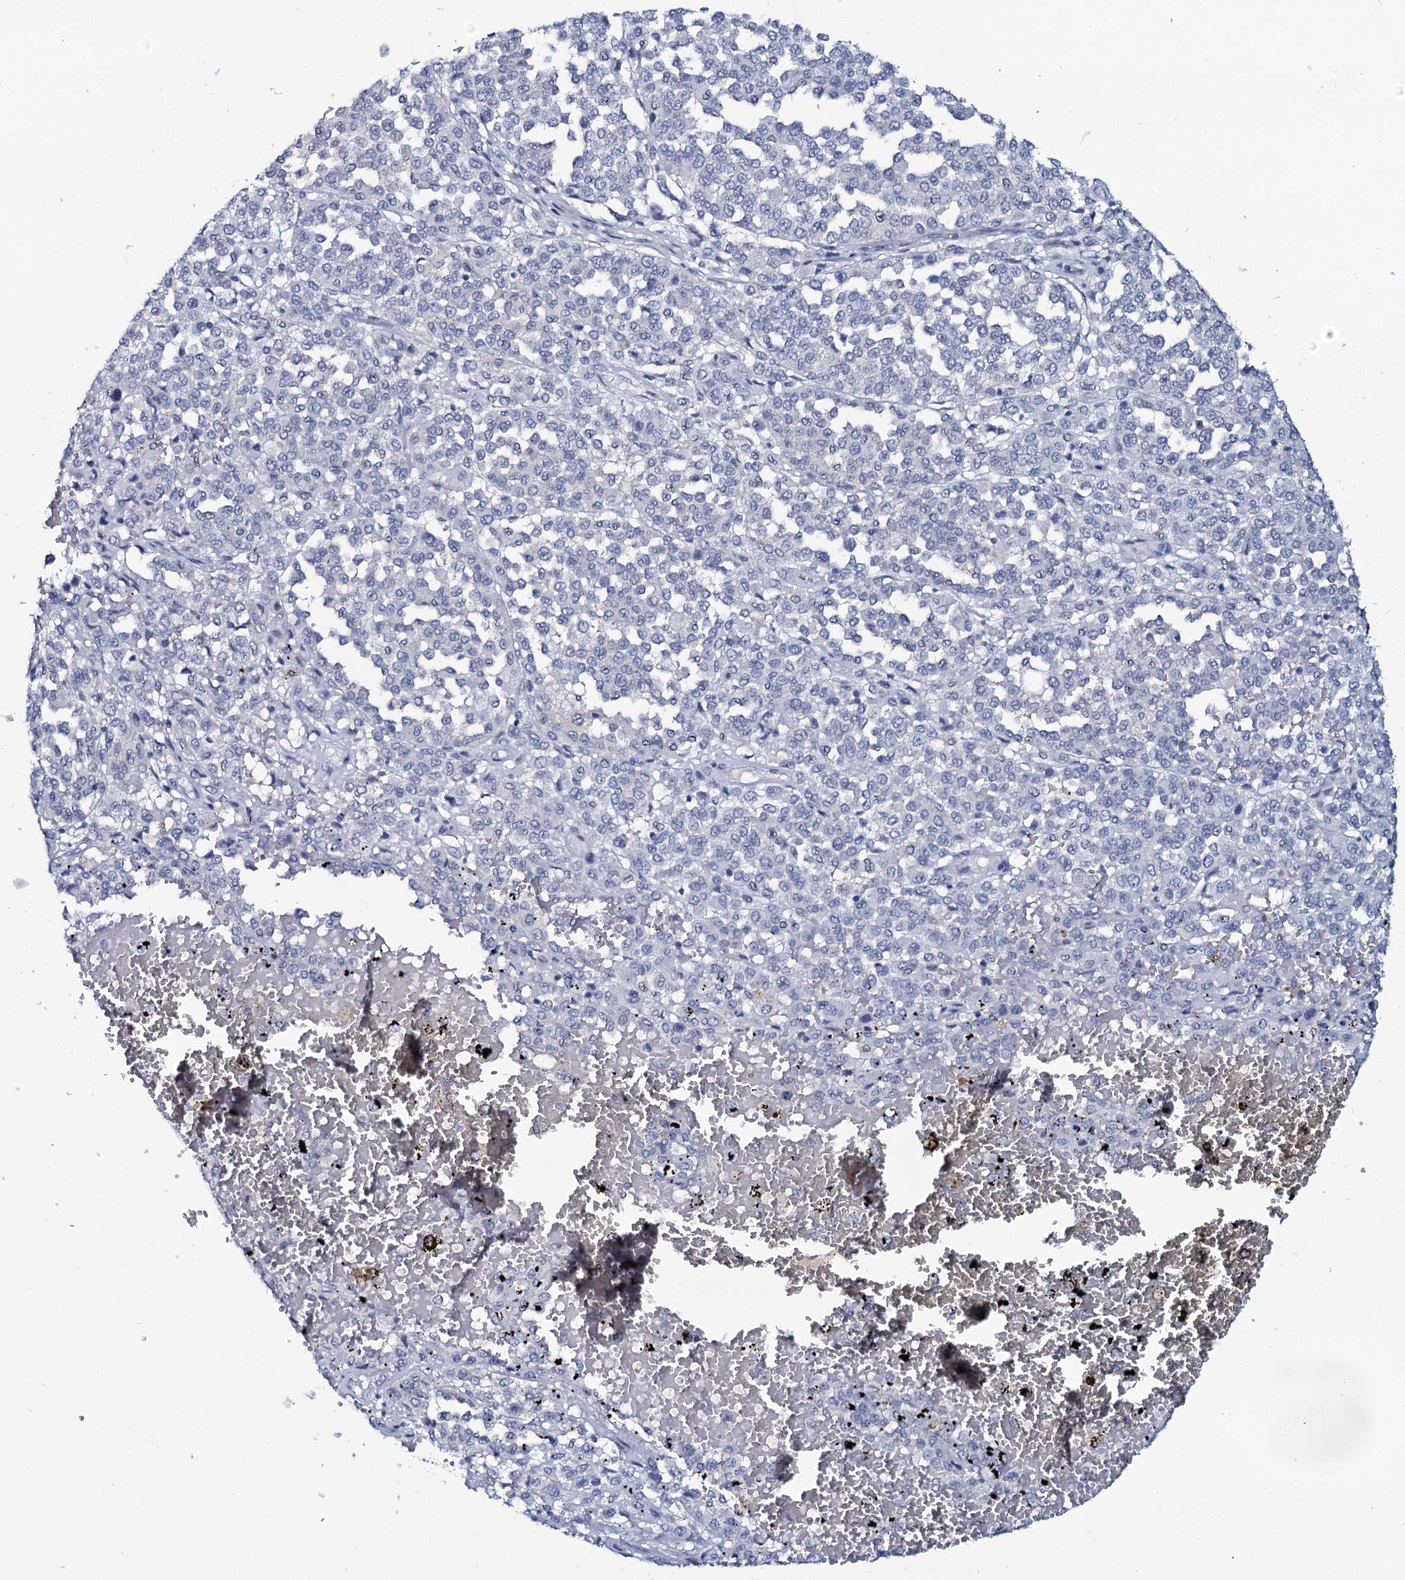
{"staining": {"intensity": "negative", "quantity": "none", "location": "none"}, "tissue": "melanoma", "cell_type": "Tumor cells", "image_type": "cancer", "snomed": [{"axis": "morphology", "description": "Malignant melanoma, Metastatic site"}, {"axis": "topography", "description": "Pancreas"}], "caption": "This is an immunohistochemistry micrograph of malignant melanoma (metastatic site). There is no expression in tumor cells.", "gene": "C10orf88", "patient": {"sex": "female", "age": 30}}